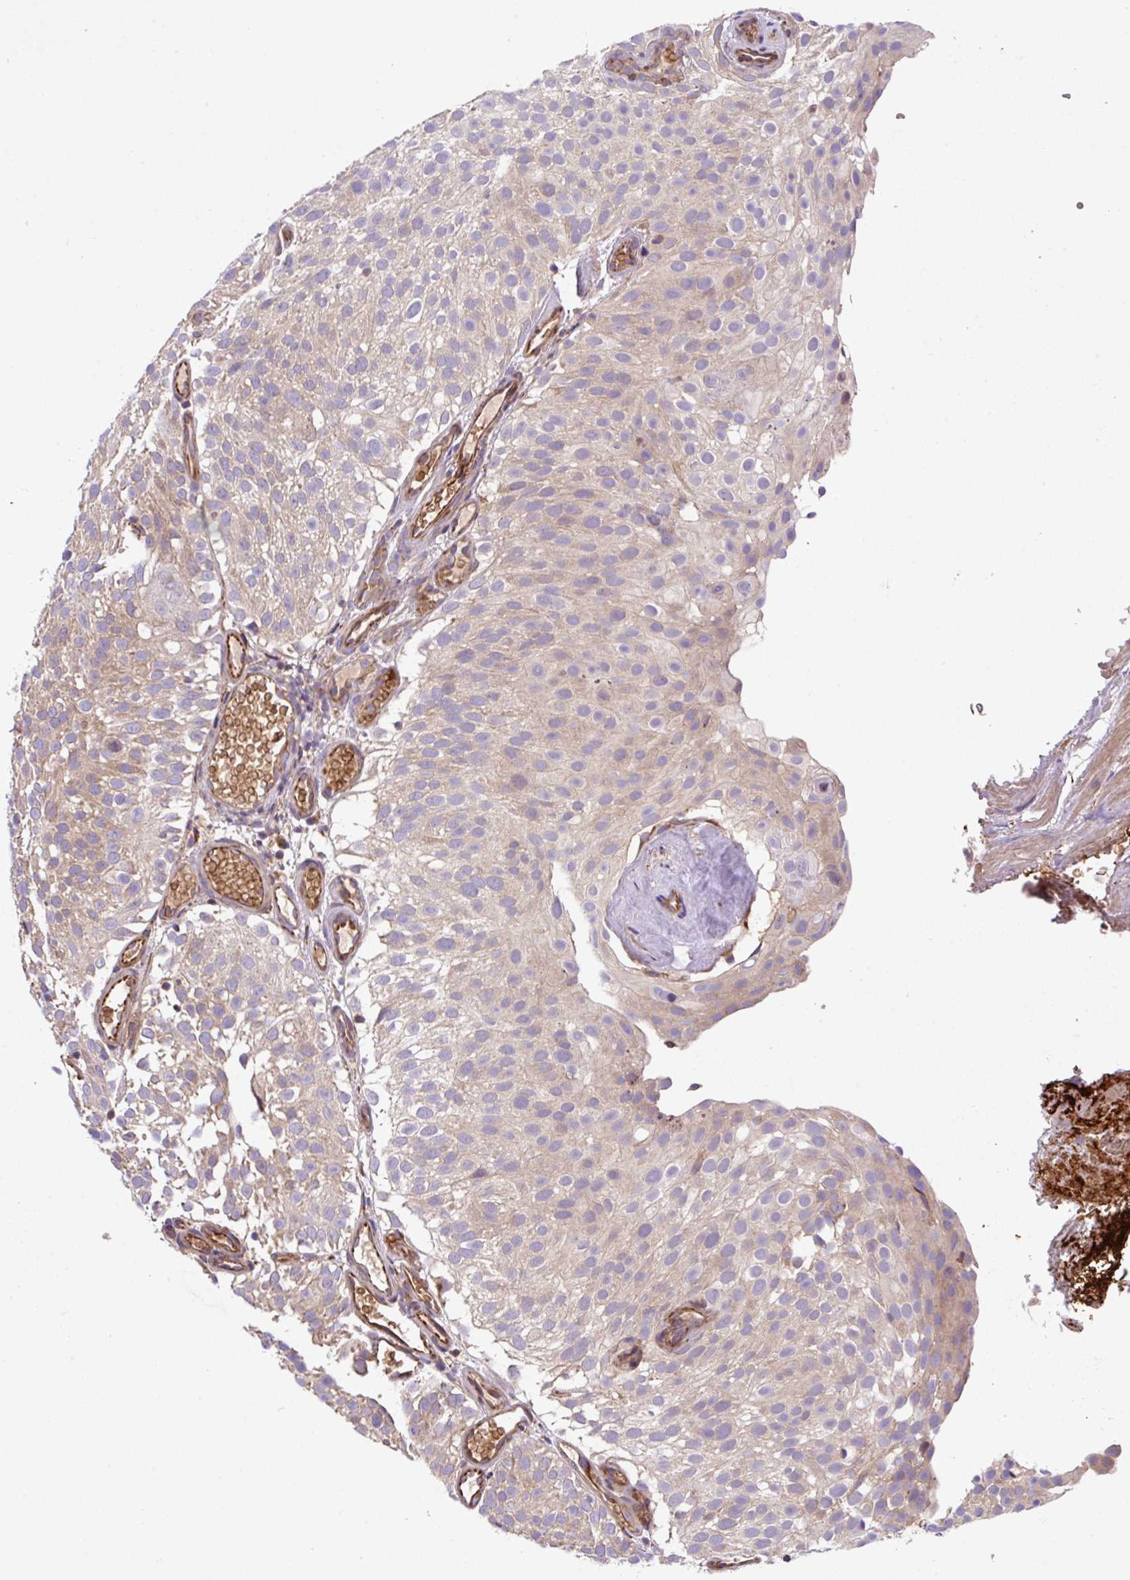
{"staining": {"intensity": "weak", "quantity": "25%-75%", "location": "cytoplasmic/membranous"}, "tissue": "urothelial cancer", "cell_type": "Tumor cells", "image_type": "cancer", "snomed": [{"axis": "morphology", "description": "Urothelial carcinoma, Low grade"}, {"axis": "topography", "description": "Urinary bladder"}], "caption": "A brown stain labels weak cytoplasmic/membranous expression of a protein in human low-grade urothelial carcinoma tumor cells.", "gene": "APOBEC3D", "patient": {"sex": "male", "age": 78}}